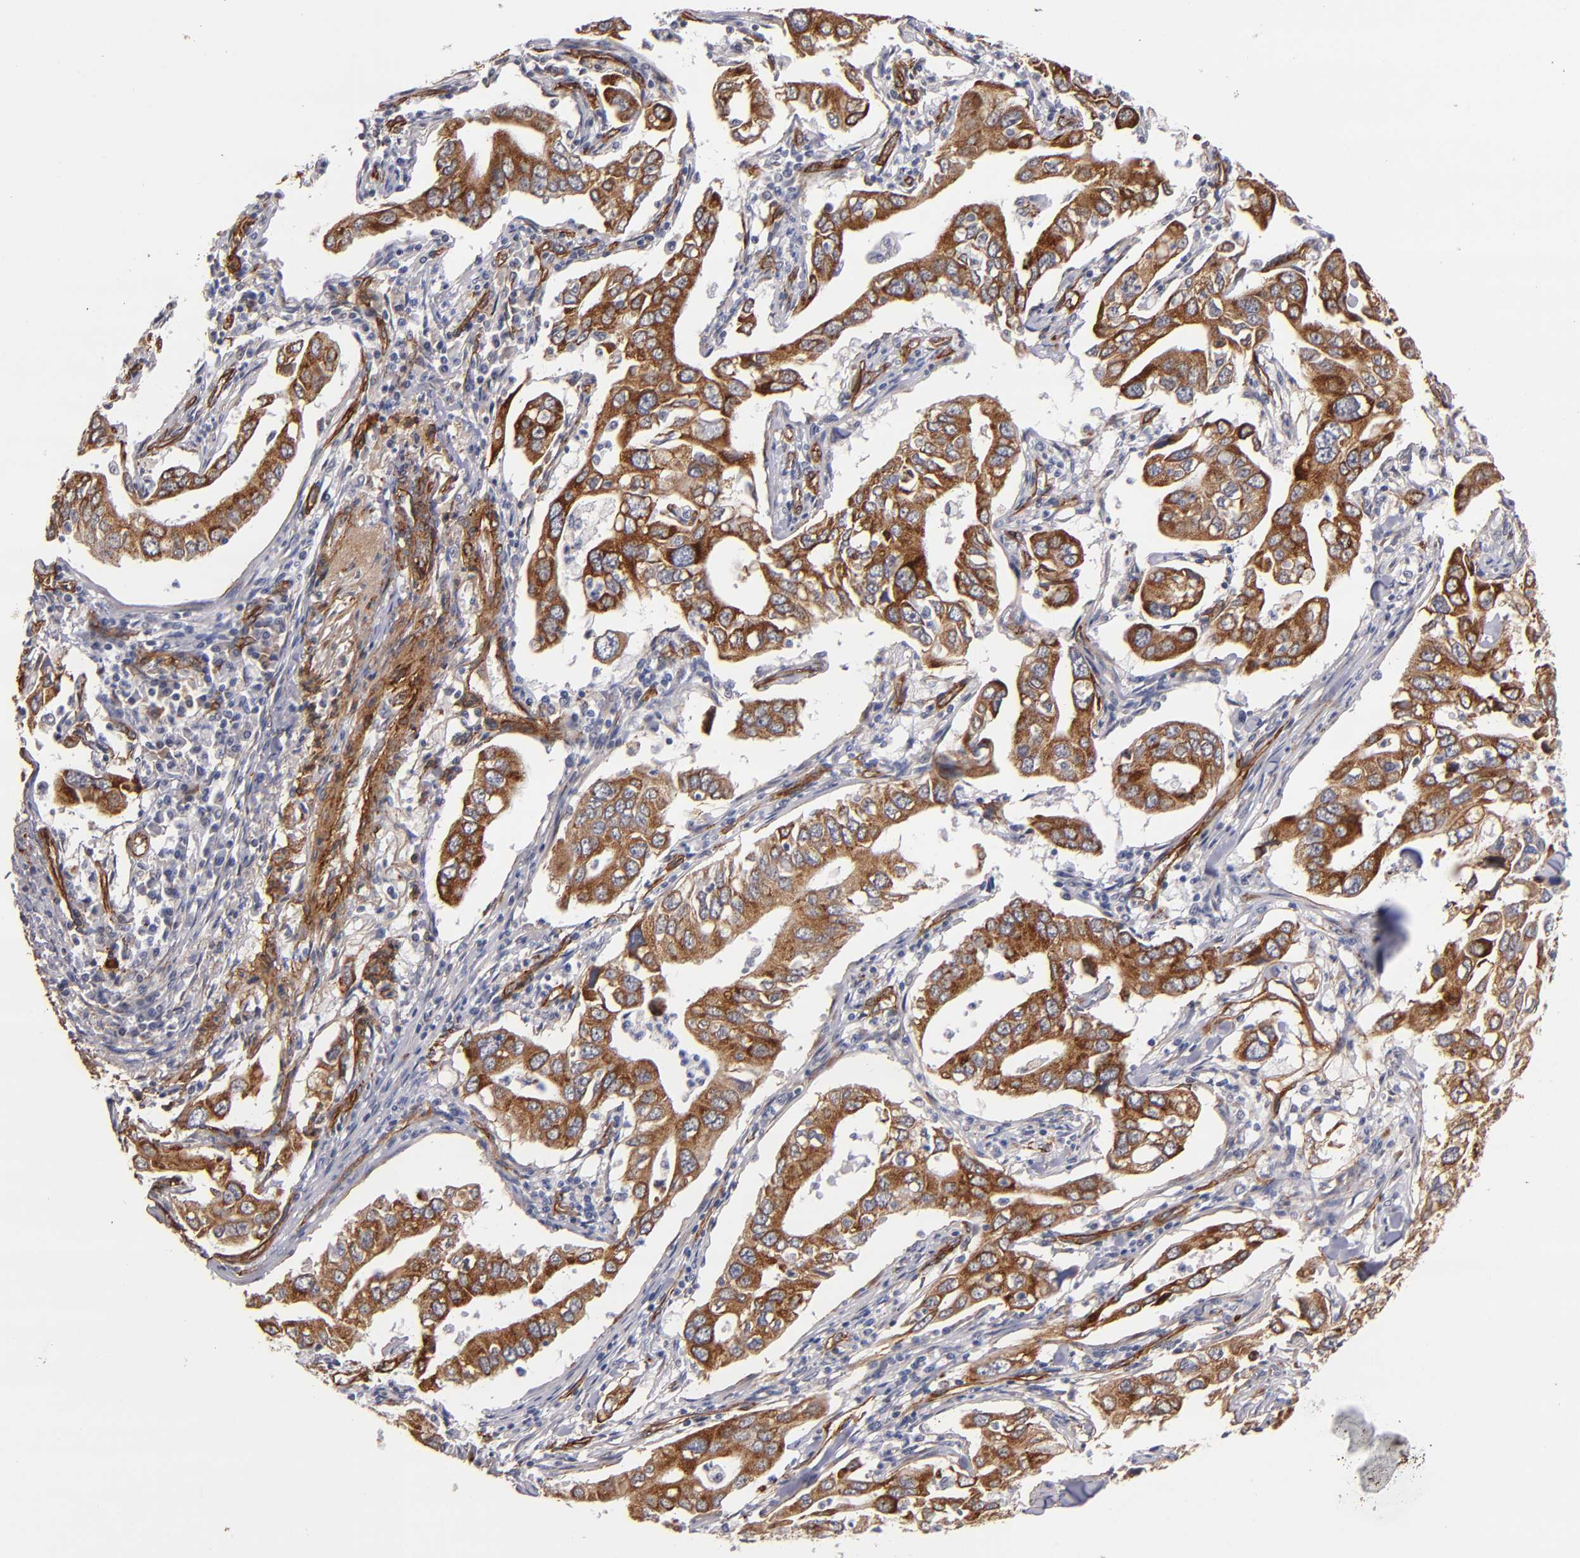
{"staining": {"intensity": "strong", "quantity": ">75%", "location": "cytoplasmic/membranous"}, "tissue": "lung cancer", "cell_type": "Tumor cells", "image_type": "cancer", "snomed": [{"axis": "morphology", "description": "Adenocarcinoma, NOS"}, {"axis": "topography", "description": "Lung"}], "caption": "This micrograph exhibits immunohistochemistry (IHC) staining of human lung cancer, with high strong cytoplasmic/membranous expression in approximately >75% of tumor cells.", "gene": "LAMC1", "patient": {"sex": "male", "age": 48}}